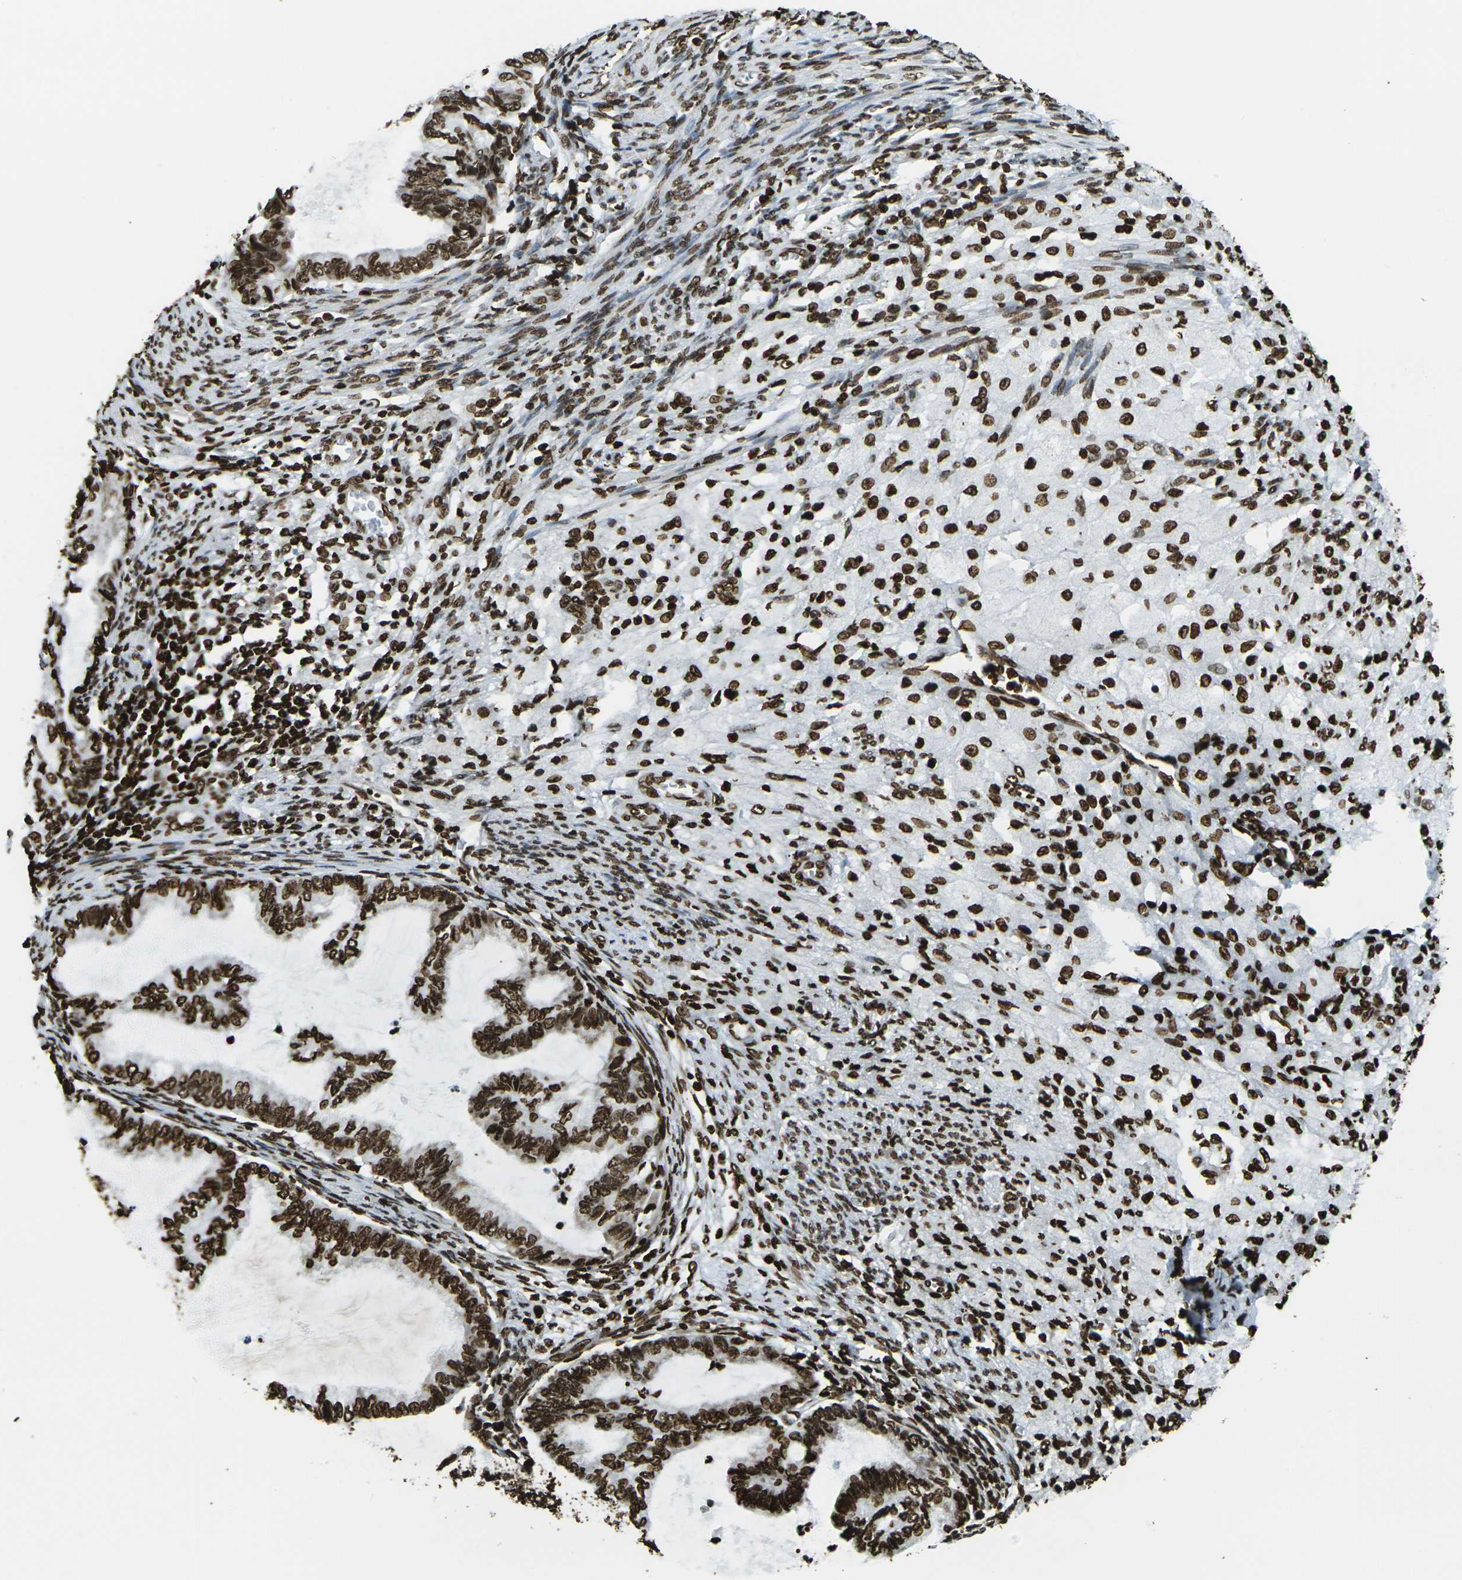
{"staining": {"intensity": "strong", "quantity": ">75%", "location": "nuclear"}, "tissue": "cervical cancer", "cell_type": "Tumor cells", "image_type": "cancer", "snomed": [{"axis": "morphology", "description": "Normal tissue, NOS"}, {"axis": "morphology", "description": "Adenocarcinoma, NOS"}, {"axis": "topography", "description": "Cervix"}, {"axis": "topography", "description": "Endometrium"}], "caption": "Brown immunohistochemical staining in cervical adenocarcinoma displays strong nuclear positivity in about >75% of tumor cells.", "gene": "H1-2", "patient": {"sex": "female", "age": 86}}